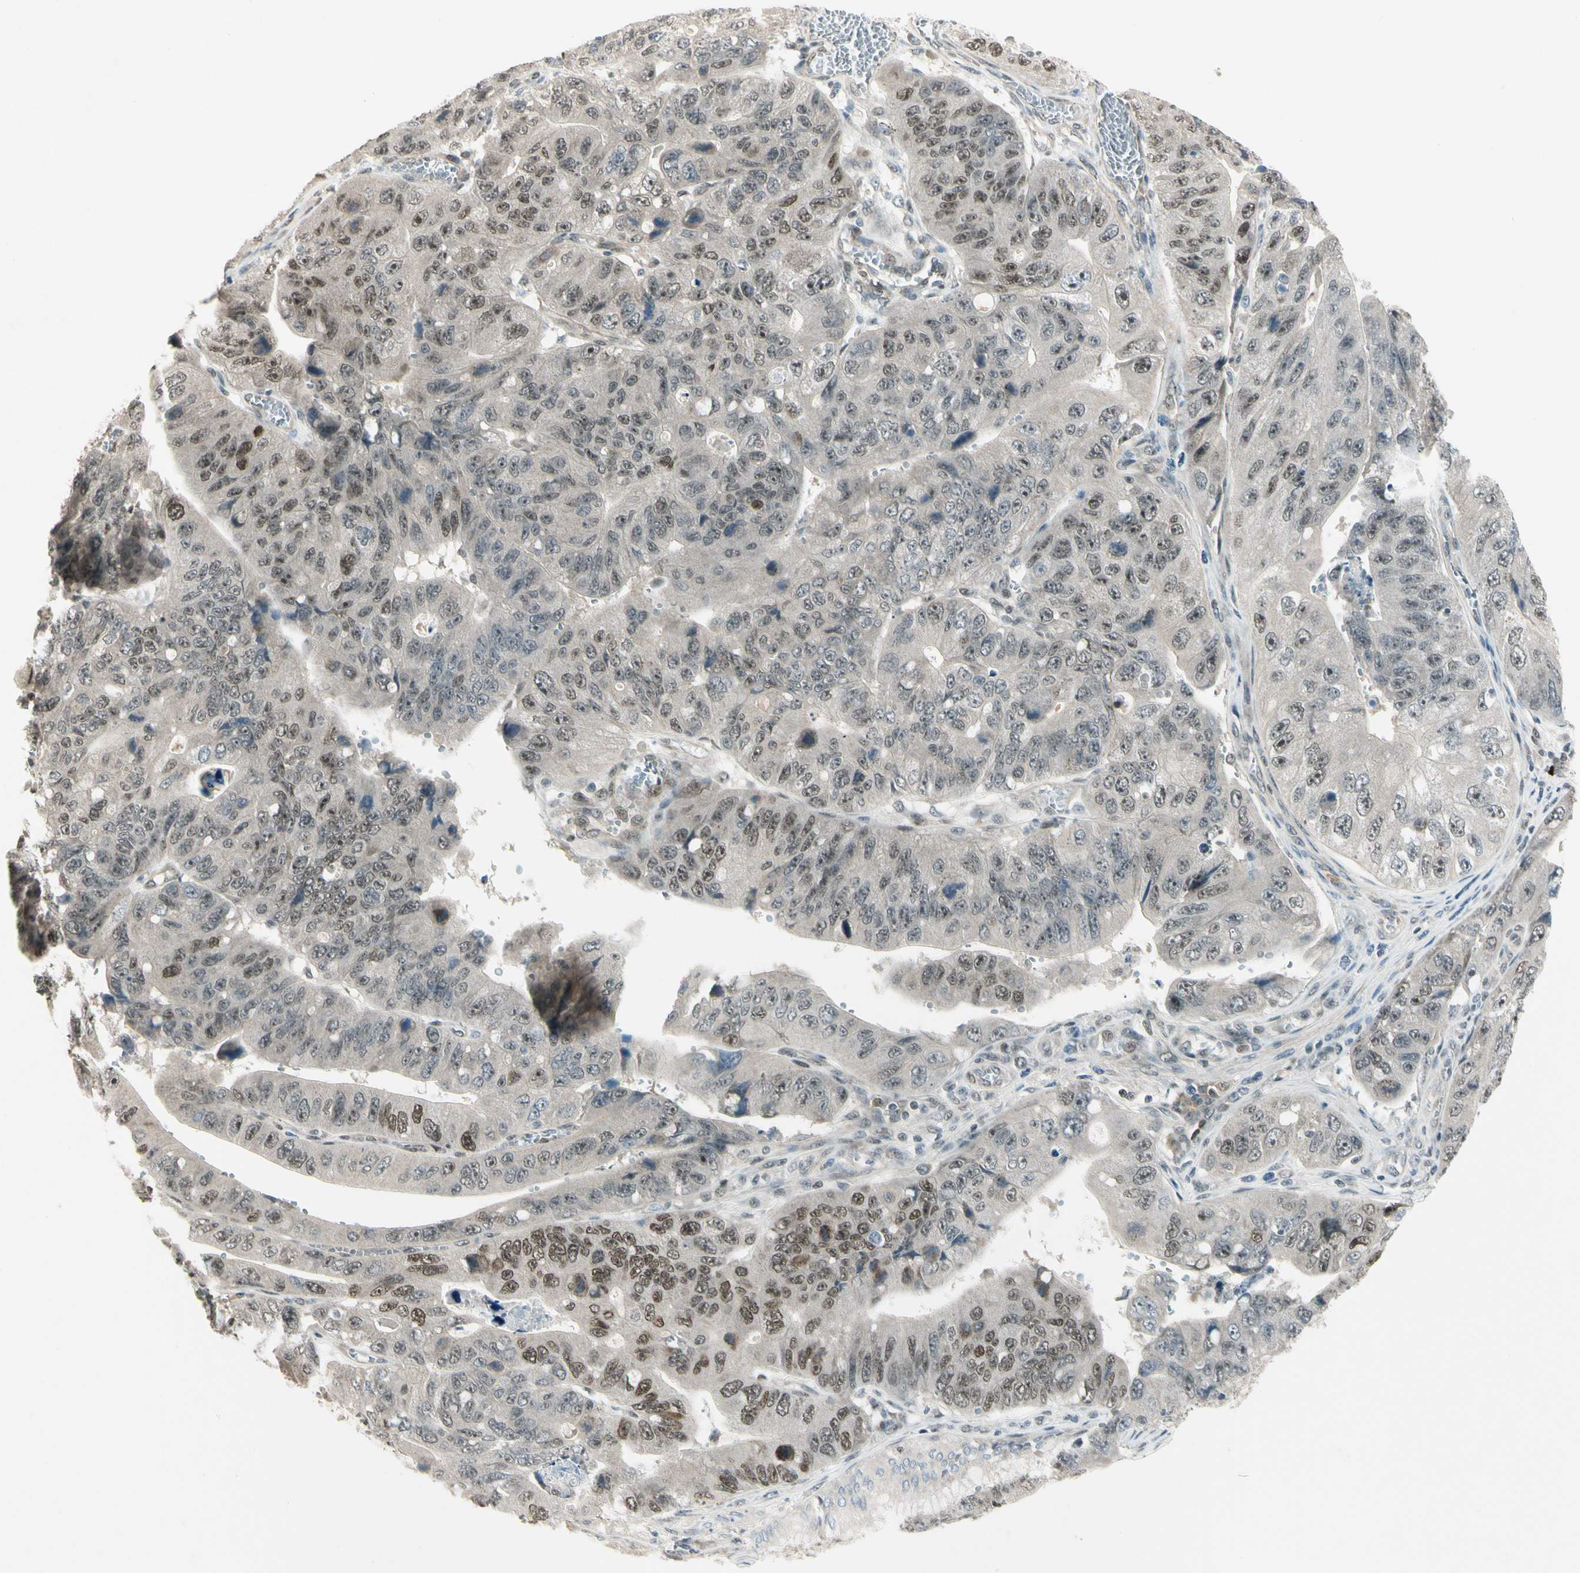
{"staining": {"intensity": "moderate", "quantity": ">75%", "location": "nuclear"}, "tissue": "stomach cancer", "cell_type": "Tumor cells", "image_type": "cancer", "snomed": [{"axis": "morphology", "description": "Adenocarcinoma, NOS"}, {"axis": "topography", "description": "Stomach"}], "caption": "IHC of human stomach cancer (adenocarcinoma) displays medium levels of moderate nuclear staining in approximately >75% of tumor cells.", "gene": "GTF3A", "patient": {"sex": "male", "age": 59}}